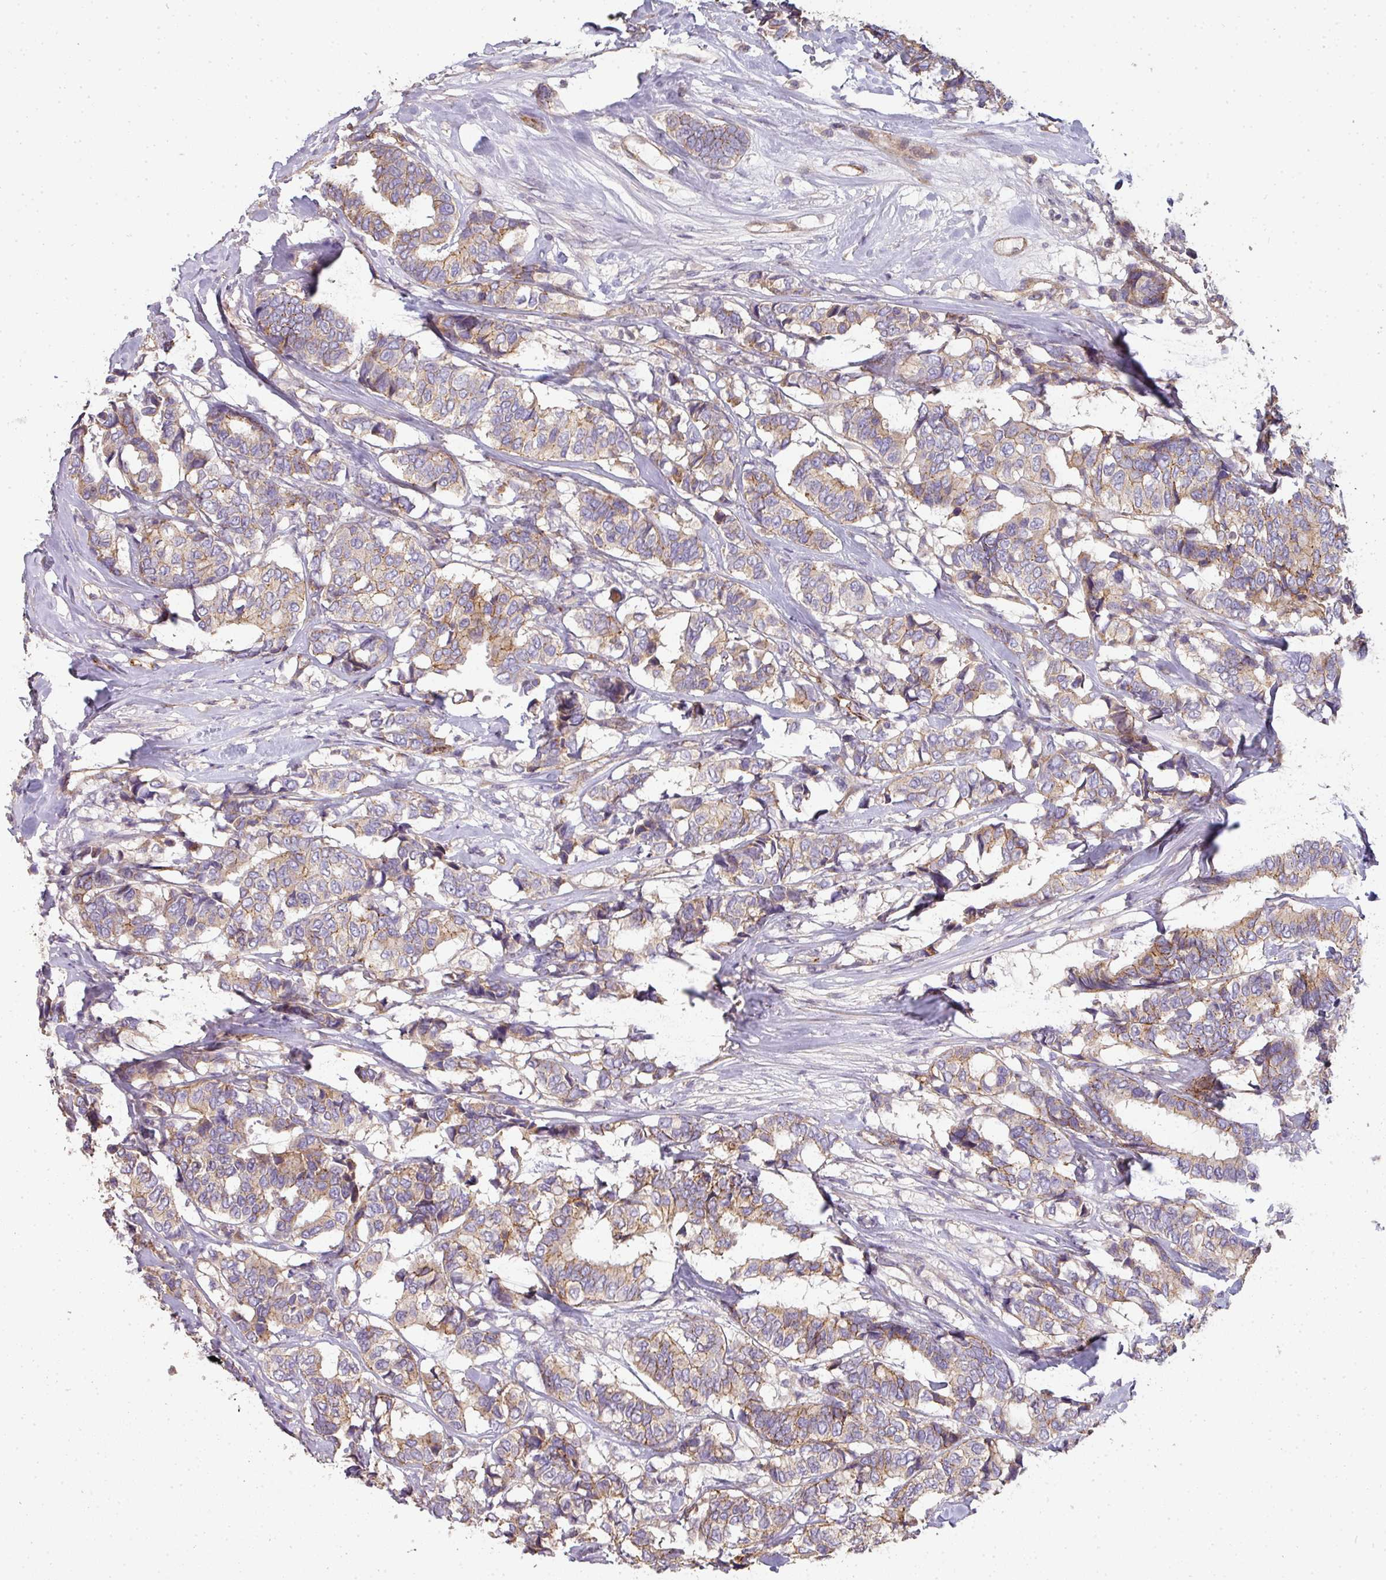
{"staining": {"intensity": "weak", "quantity": "<25%", "location": "cytoplasmic/membranous"}, "tissue": "breast cancer", "cell_type": "Tumor cells", "image_type": "cancer", "snomed": [{"axis": "morphology", "description": "Duct carcinoma"}, {"axis": "topography", "description": "Breast"}], "caption": "The histopathology image shows no staining of tumor cells in breast cancer.", "gene": "PCDH1", "patient": {"sex": "female", "age": 87}}